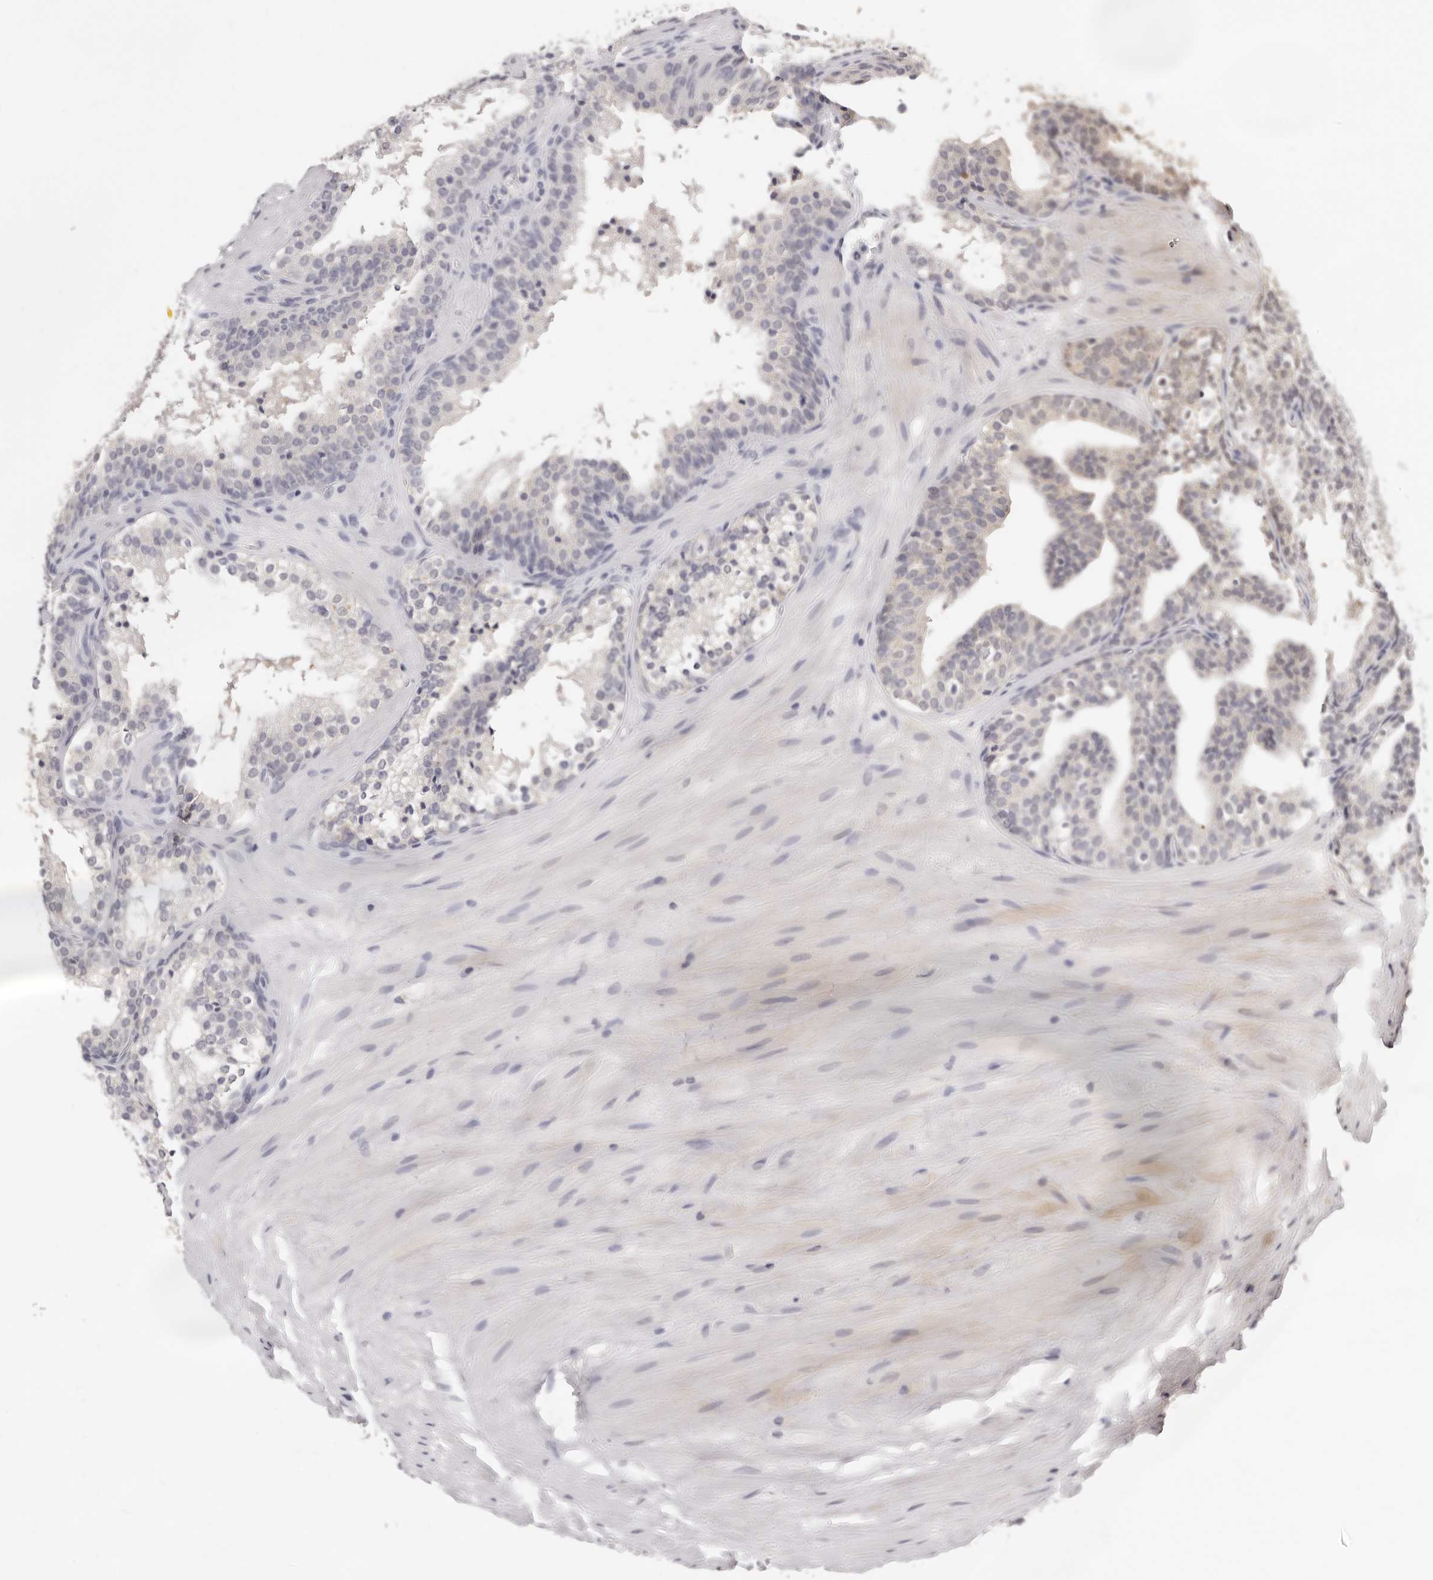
{"staining": {"intensity": "weak", "quantity": "<25%", "location": "cytoplasmic/membranous"}, "tissue": "prostate cancer", "cell_type": "Tumor cells", "image_type": "cancer", "snomed": [{"axis": "morphology", "description": "Adenocarcinoma, High grade"}, {"axis": "topography", "description": "Prostate"}], "caption": "IHC of prostate cancer (high-grade adenocarcinoma) reveals no positivity in tumor cells.", "gene": "TSPAN13", "patient": {"sex": "male", "age": 56}}